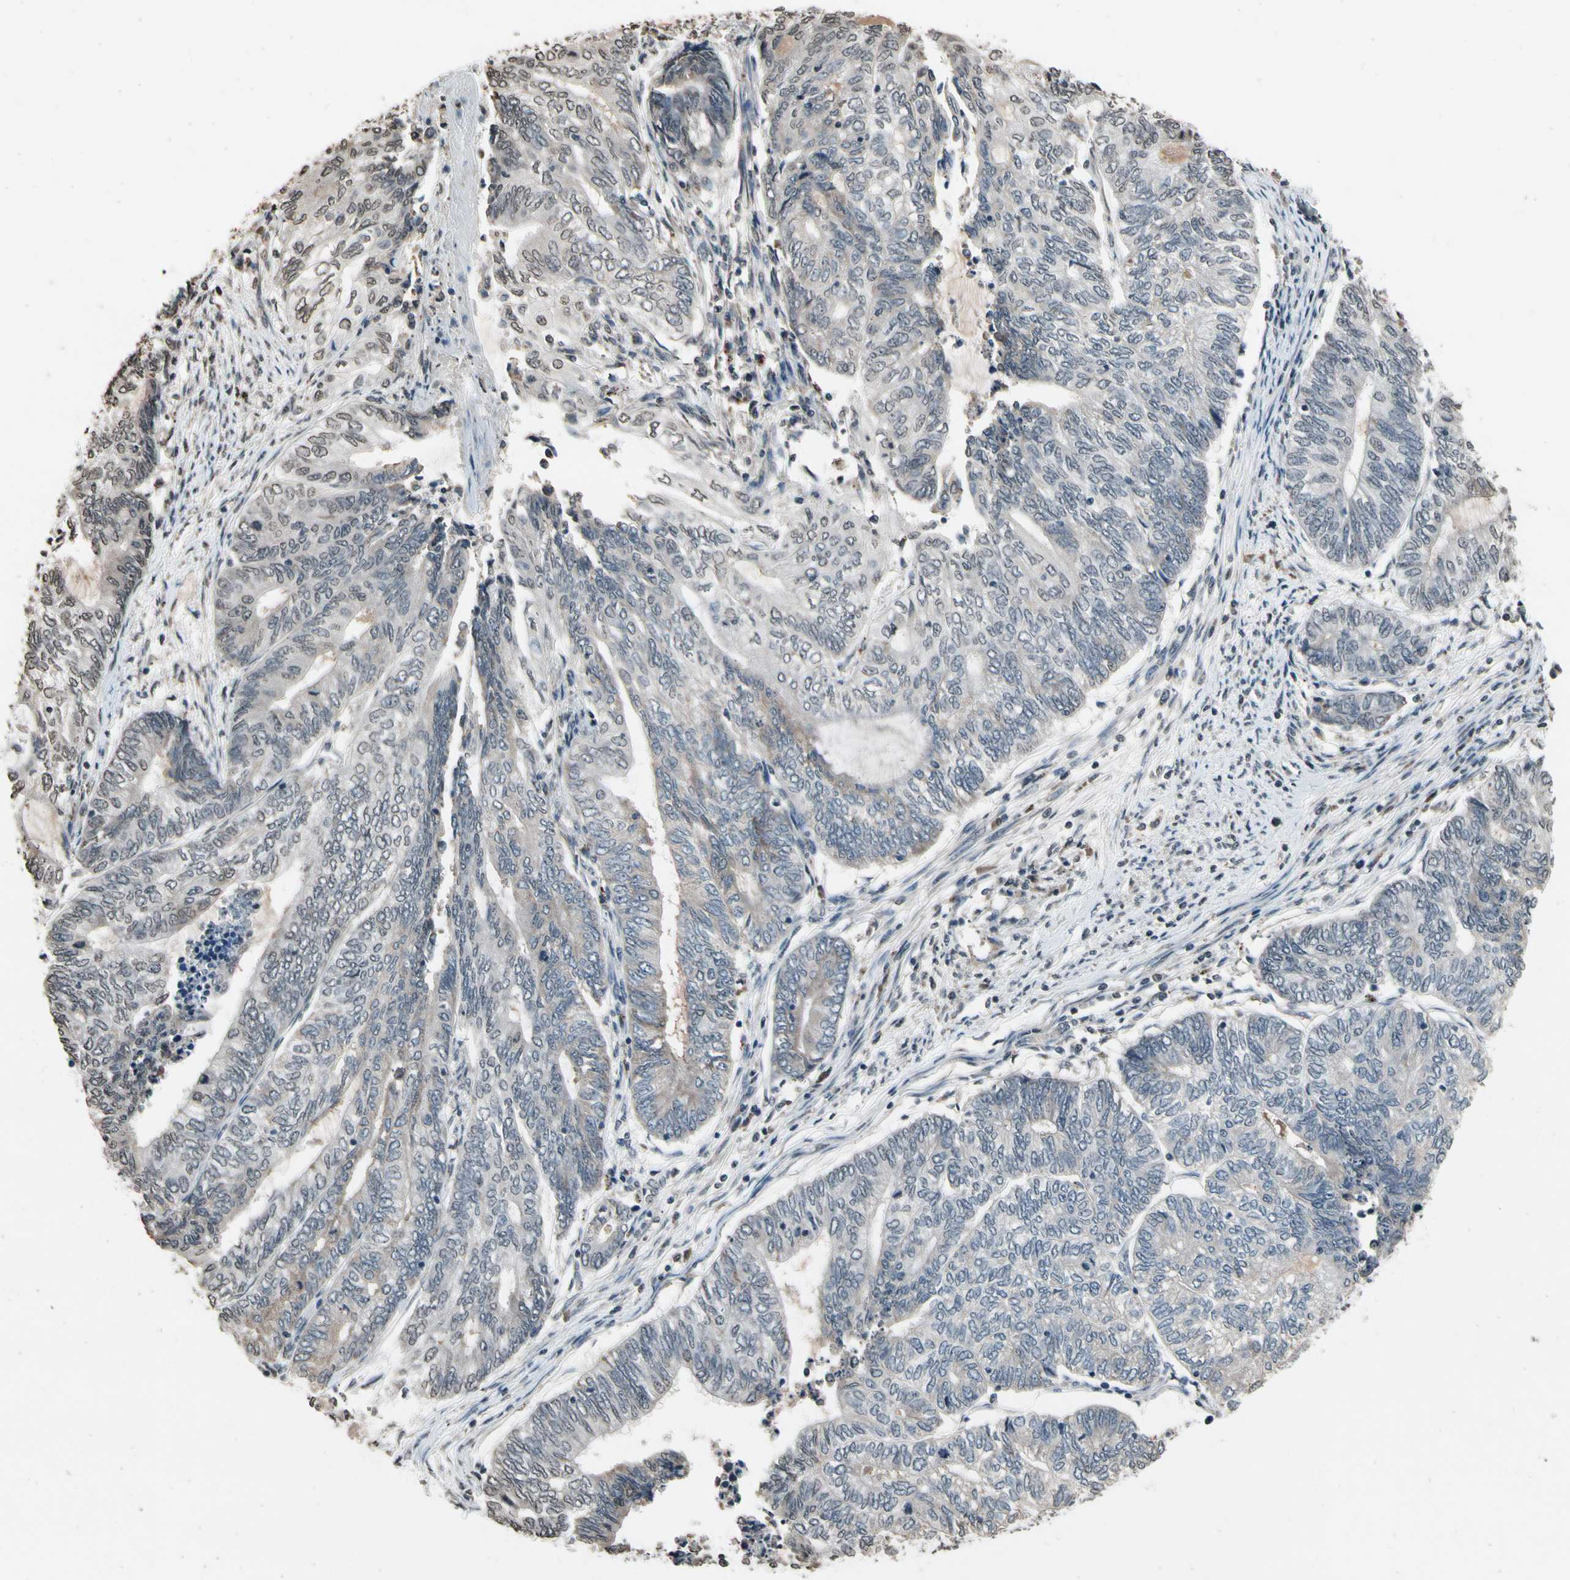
{"staining": {"intensity": "negative", "quantity": "none", "location": "none"}, "tissue": "endometrial cancer", "cell_type": "Tumor cells", "image_type": "cancer", "snomed": [{"axis": "morphology", "description": "Adenocarcinoma, NOS"}, {"axis": "topography", "description": "Uterus"}, {"axis": "topography", "description": "Endometrium"}], "caption": "Tumor cells are negative for brown protein staining in endometrial cancer.", "gene": "HIPK2", "patient": {"sex": "female", "age": 70}}